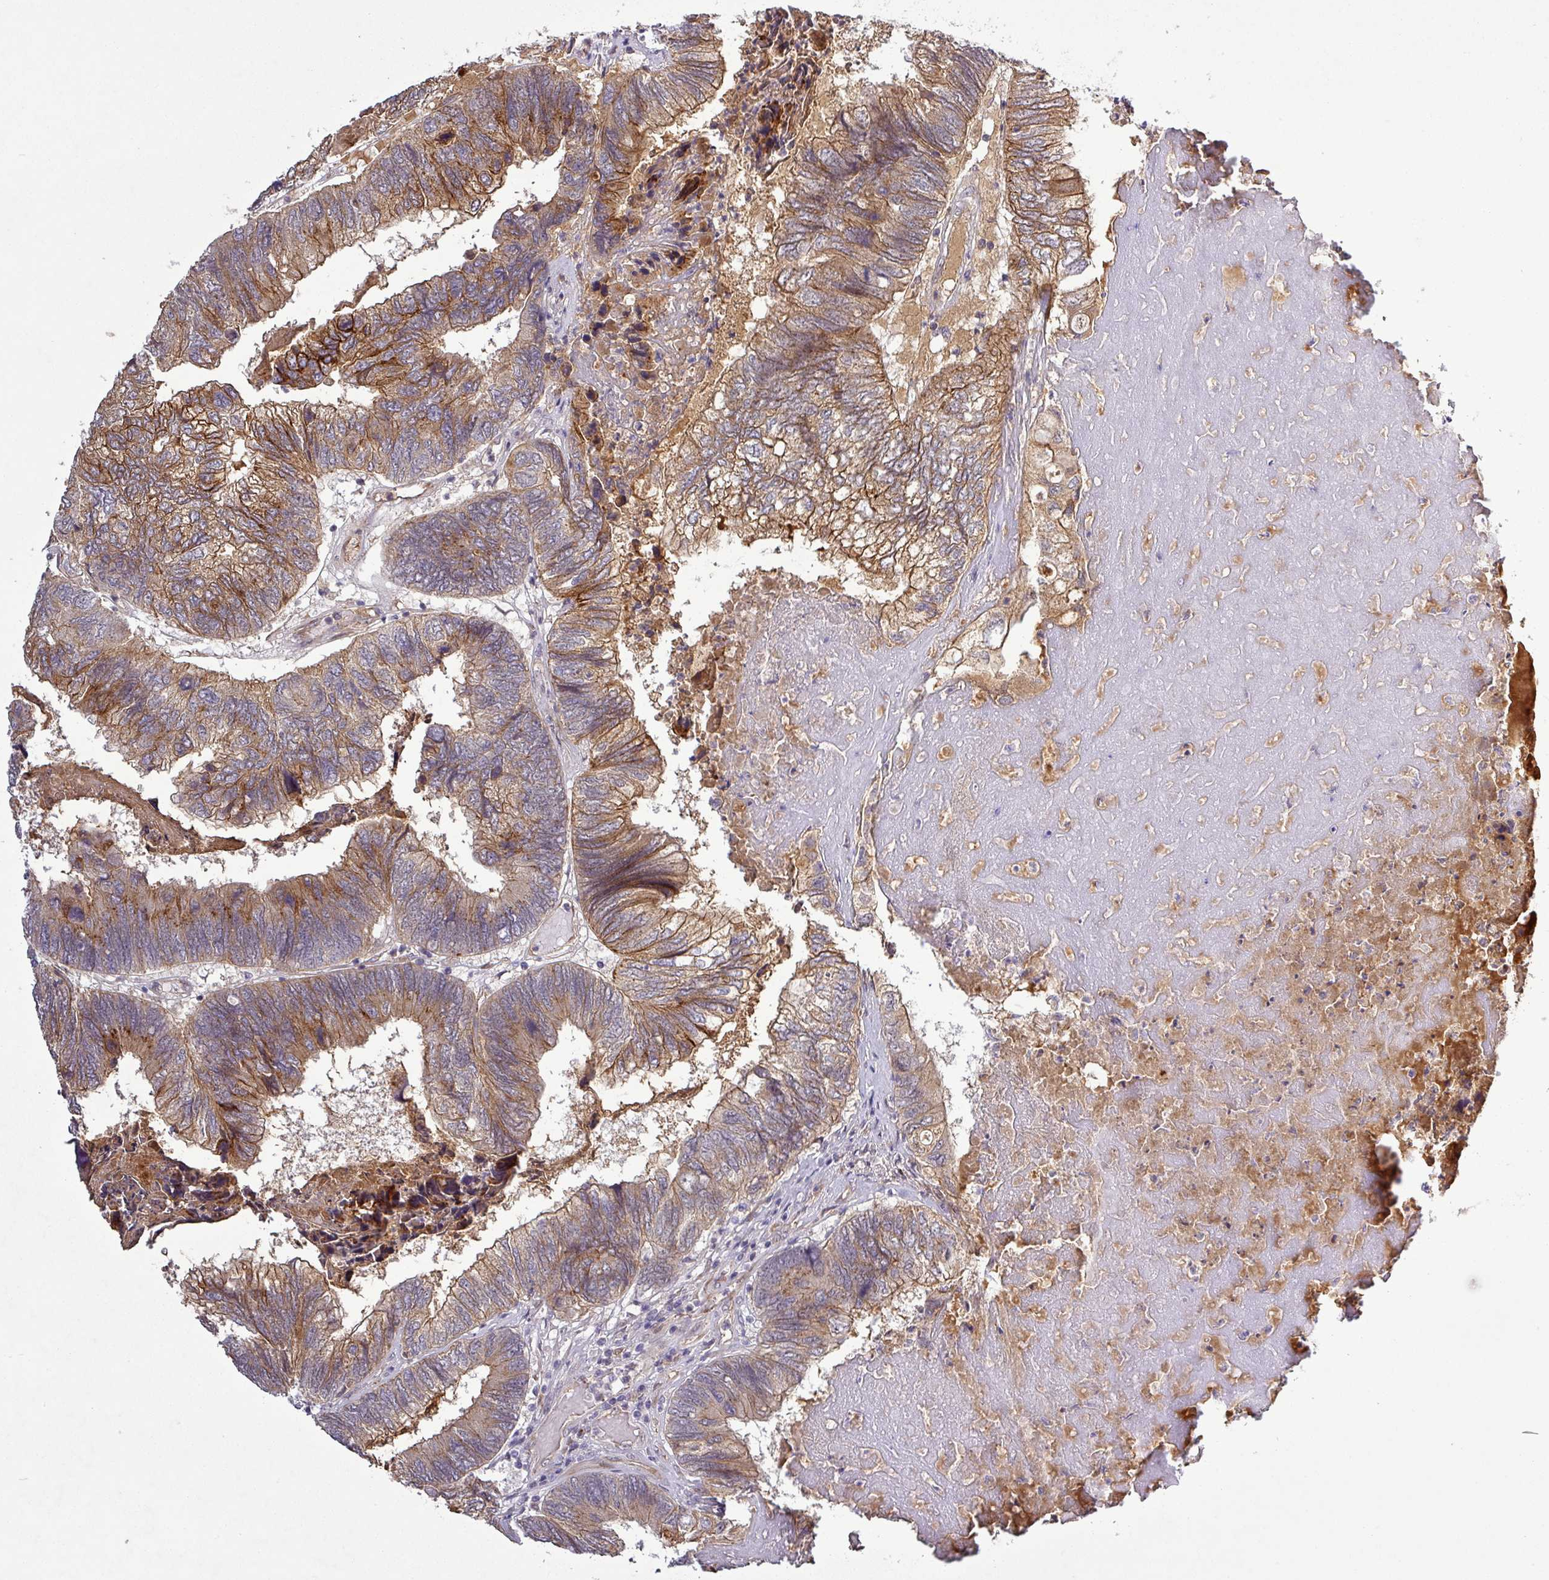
{"staining": {"intensity": "moderate", "quantity": ">75%", "location": "cytoplasmic/membranous"}, "tissue": "colorectal cancer", "cell_type": "Tumor cells", "image_type": "cancer", "snomed": [{"axis": "morphology", "description": "Adenocarcinoma, NOS"}, {"axis": "topography", "description": "Colon"}], "caption": "Adenocarcinoma (colorectal) stained for a protein exhibits moderate cytoplasmic/membranous positivity in tumor cells.", "gene": "PCDH1", "patient": {"sex": "female", "age": 67}}